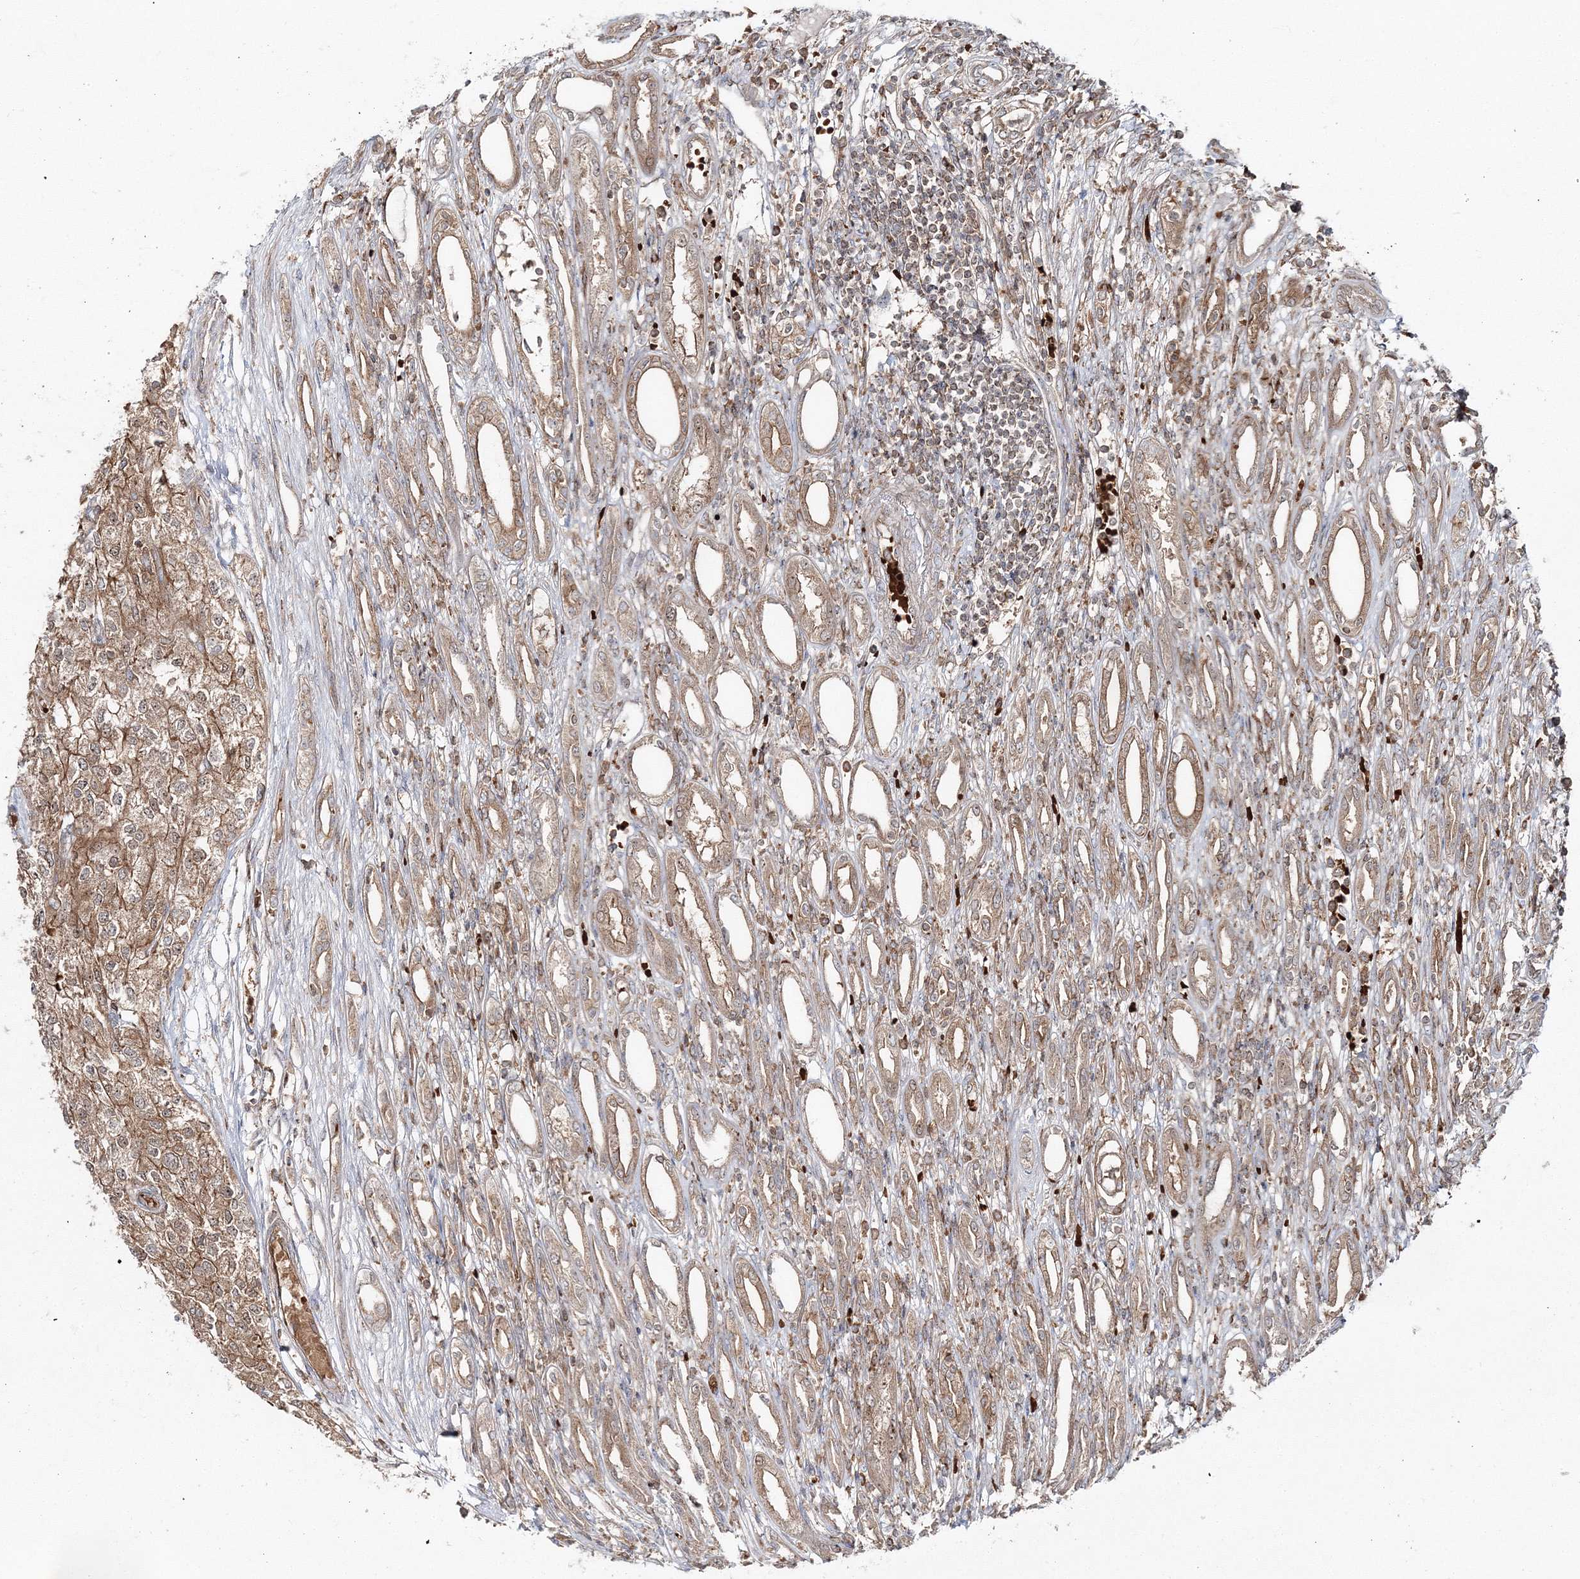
{"staining": {"intensity": "moderate", "quantity": ">75%", "location": "cytoplasmic/membranous"}, "tissue": "renal cancer", "cell_type": "Tumor cells", "image_type": "cancer", "snomed": [{"axis": "morphology", "description": "Adenocarcinoma, NOS"}, {"axis": "topography", "description": "Kidney"}], "caption": "Adenocarcinoma (renal) stained with DAB (3,3'-diaminobenzidine) immunohistochemistry exhibits medium levels of moderate cytoplasmic/membranous positivity in approximately >75% of tumor cells.", "gene": "PCBD2", "patient": {"sex": "female", "age": 54}}